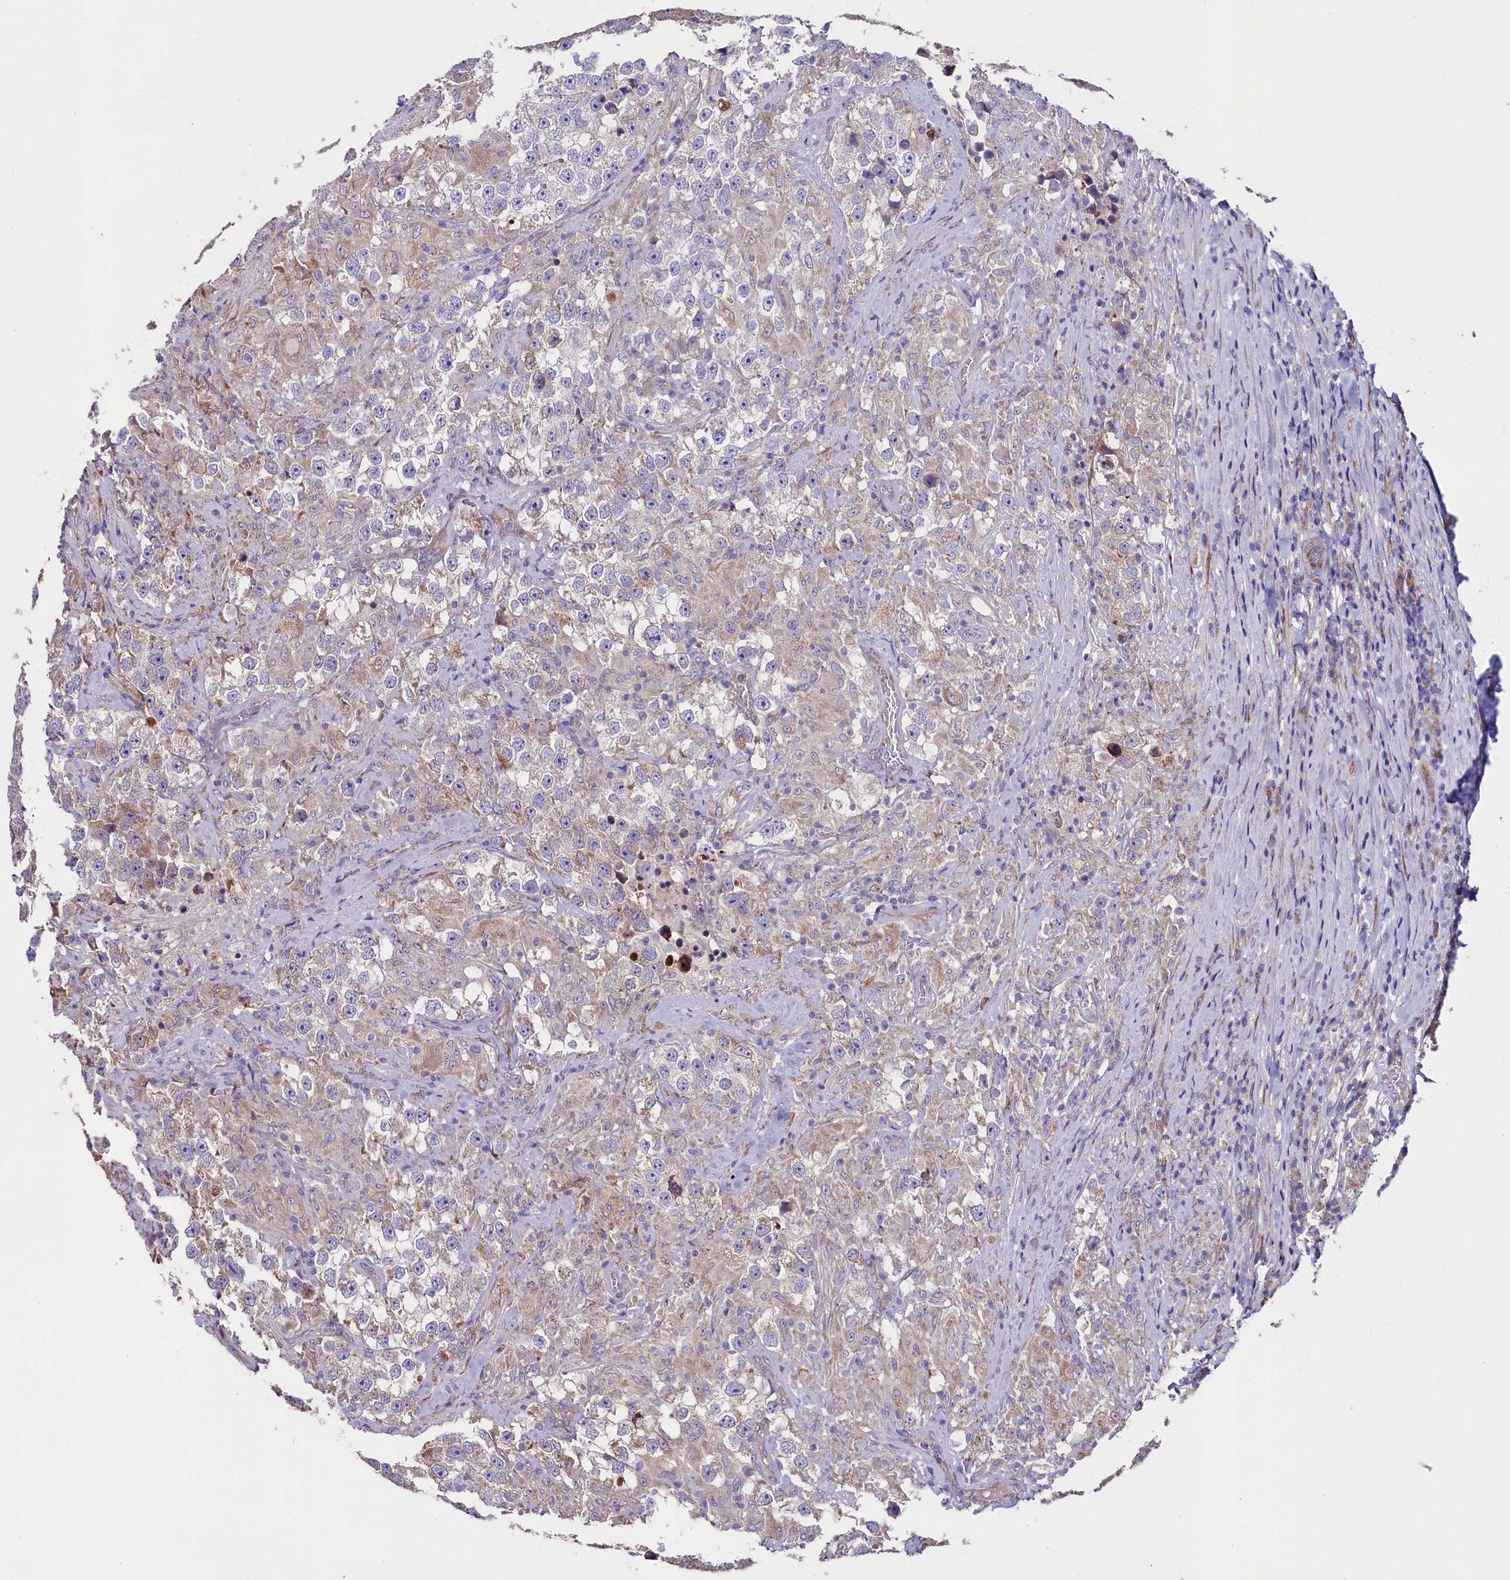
{"staining": {"intensity": "moderate", "quantity": "<25%", "location": "cytoplasmic/membranous"}, "tissue": "testis cancer", "cell_type": "Tumor cells", "image_type": "cancer", "snomed": [{"axis": "morphology", "description": "Seminoma, NOS"}, {"axis": "topography", "description": "Testis"}], "caption": "A micrograph showing moderate cytoplasmic/membranous expression in about <25% of tumor cells in testis cancer, as visualized by brown immunohistochemical staining.", "gene": "GPR108", "patient": {"sex": "male", "age": 46}}